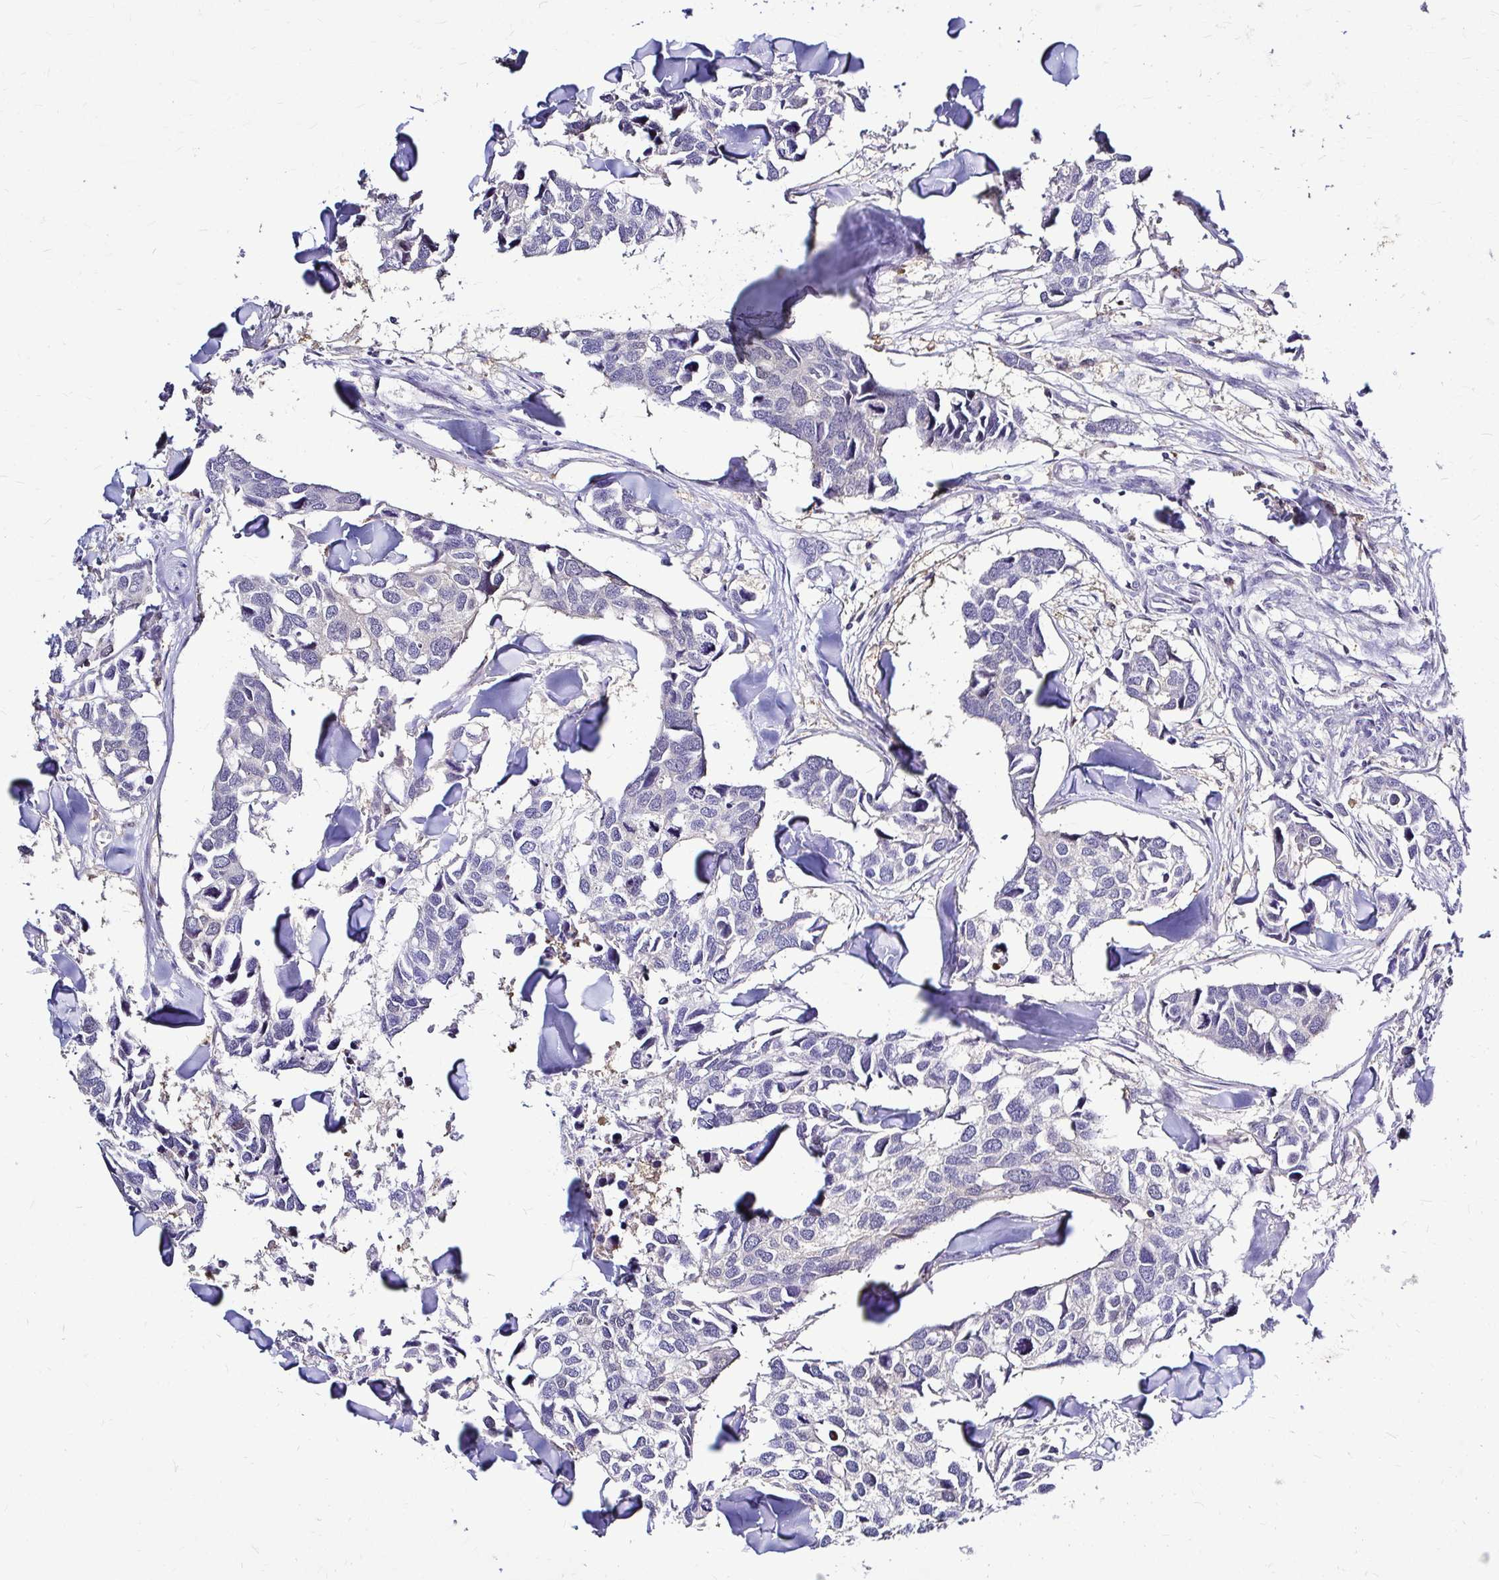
{"staining": {"intensity": "negative", "quantity": "none", "location": "none"}, "tissue": "breast cancer", "cell_type": "Tumor cells", "image_type": "cancer", "snomed": [{"axis": "morphology", "description": "Duct carcinoma"}, {"axis": "topography", "description": "Breast"}], "caption": "This photomicrograph is of breast cancer stained with immunohistochemistry (IHC) to label a protein in brown with the nuclei are counter-stained blue. There is no expression in tumor cells.", "gene": "IDH1", "patient": {"sex": "female", "age": 83}}